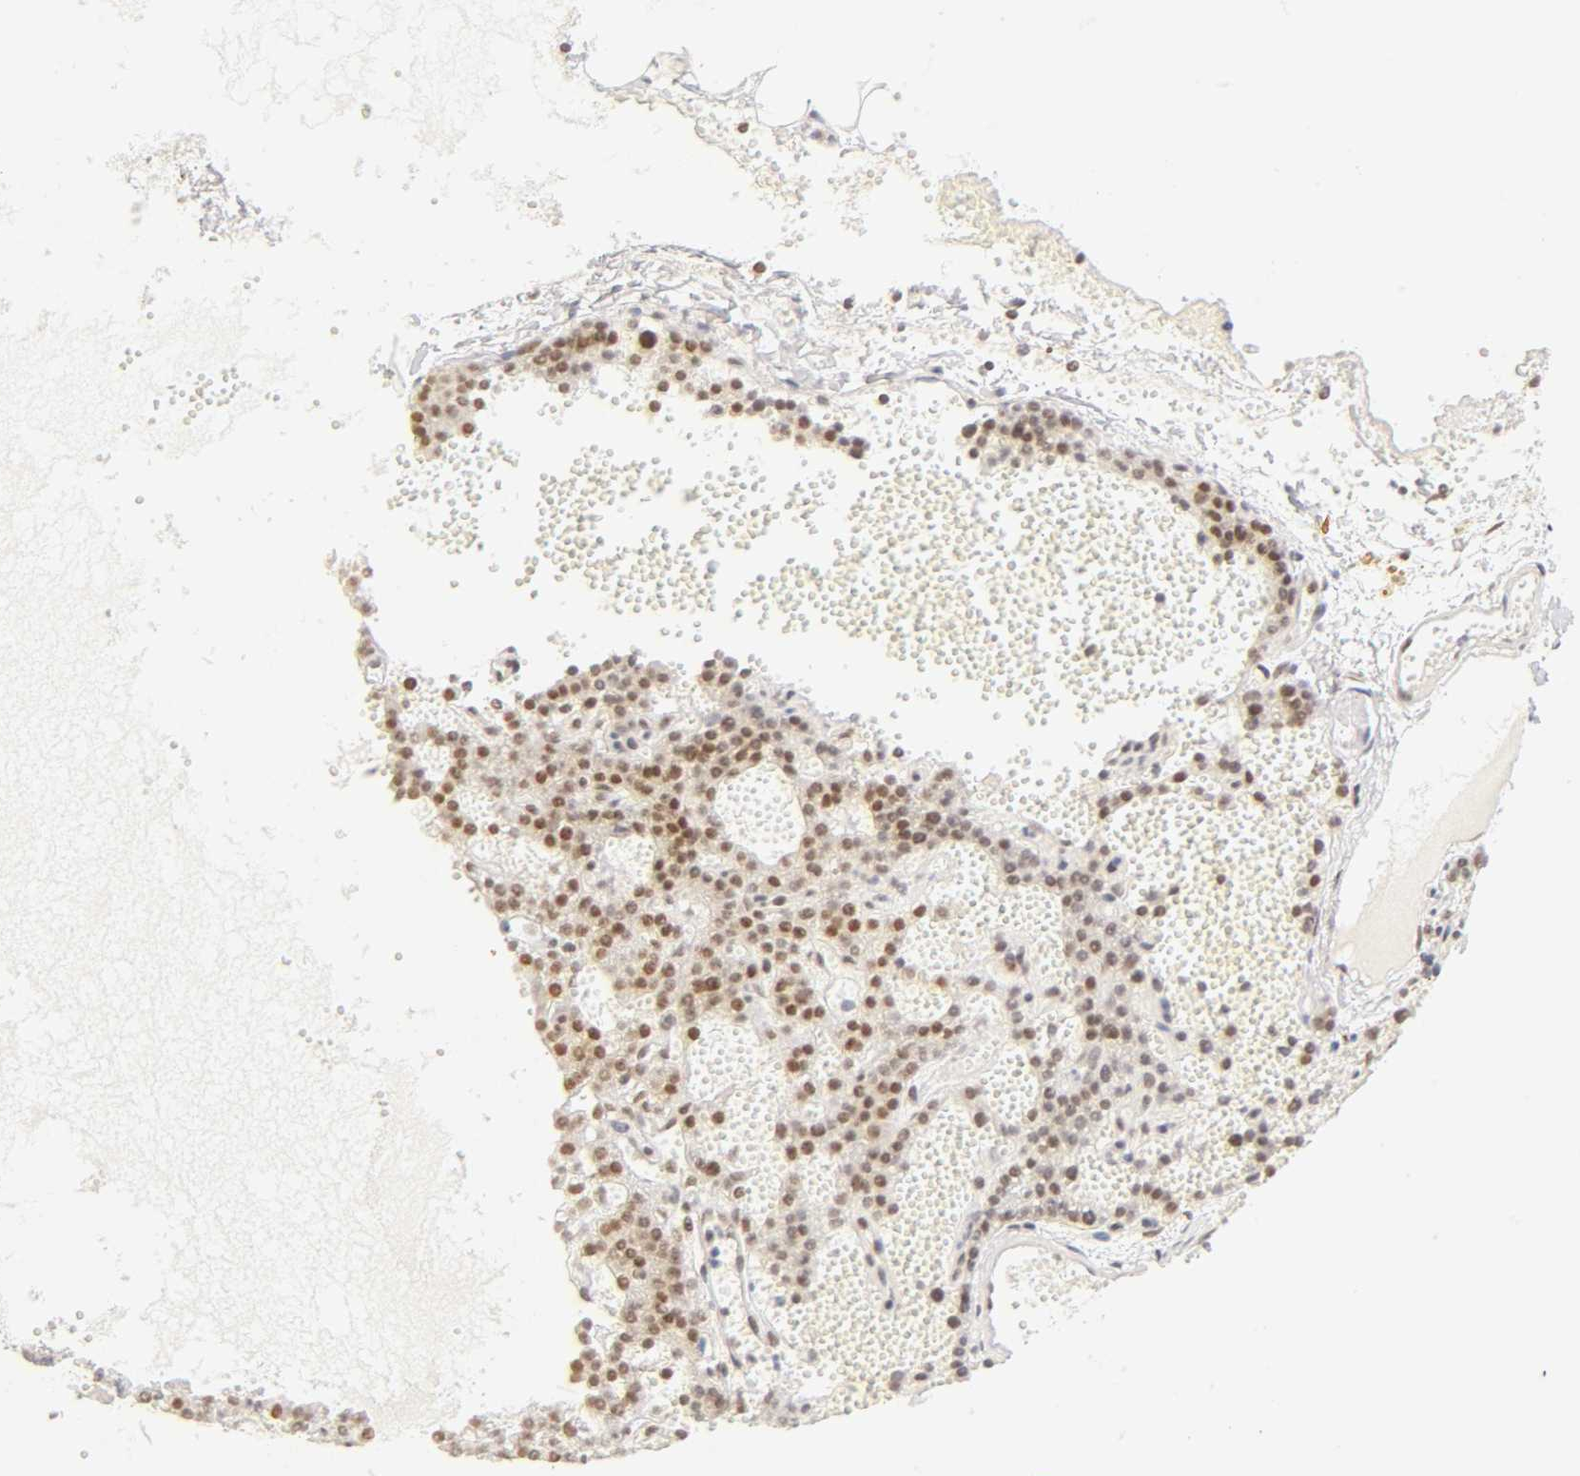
{"staining": {"intensity": "moderate", "quantity": "25%-75%", "location": "nuclear"}, "tissue": "parathyroid gland", "cell_type": "Glandular cells", "image_type": "normal", "snomed": [{"axis": "morphology", "description": "Normal tissue, NOS"}, {"axis": "topography", "description": "Parathyroid gland"}], "caption": "Brown immunohistochemical staining in benign parathyroid gland reveals moderate nuclear expression in approximately 25%-75% of glandular cells.", "gene": "MNAT1", "patient": {"sex": "male", "age": 25}}